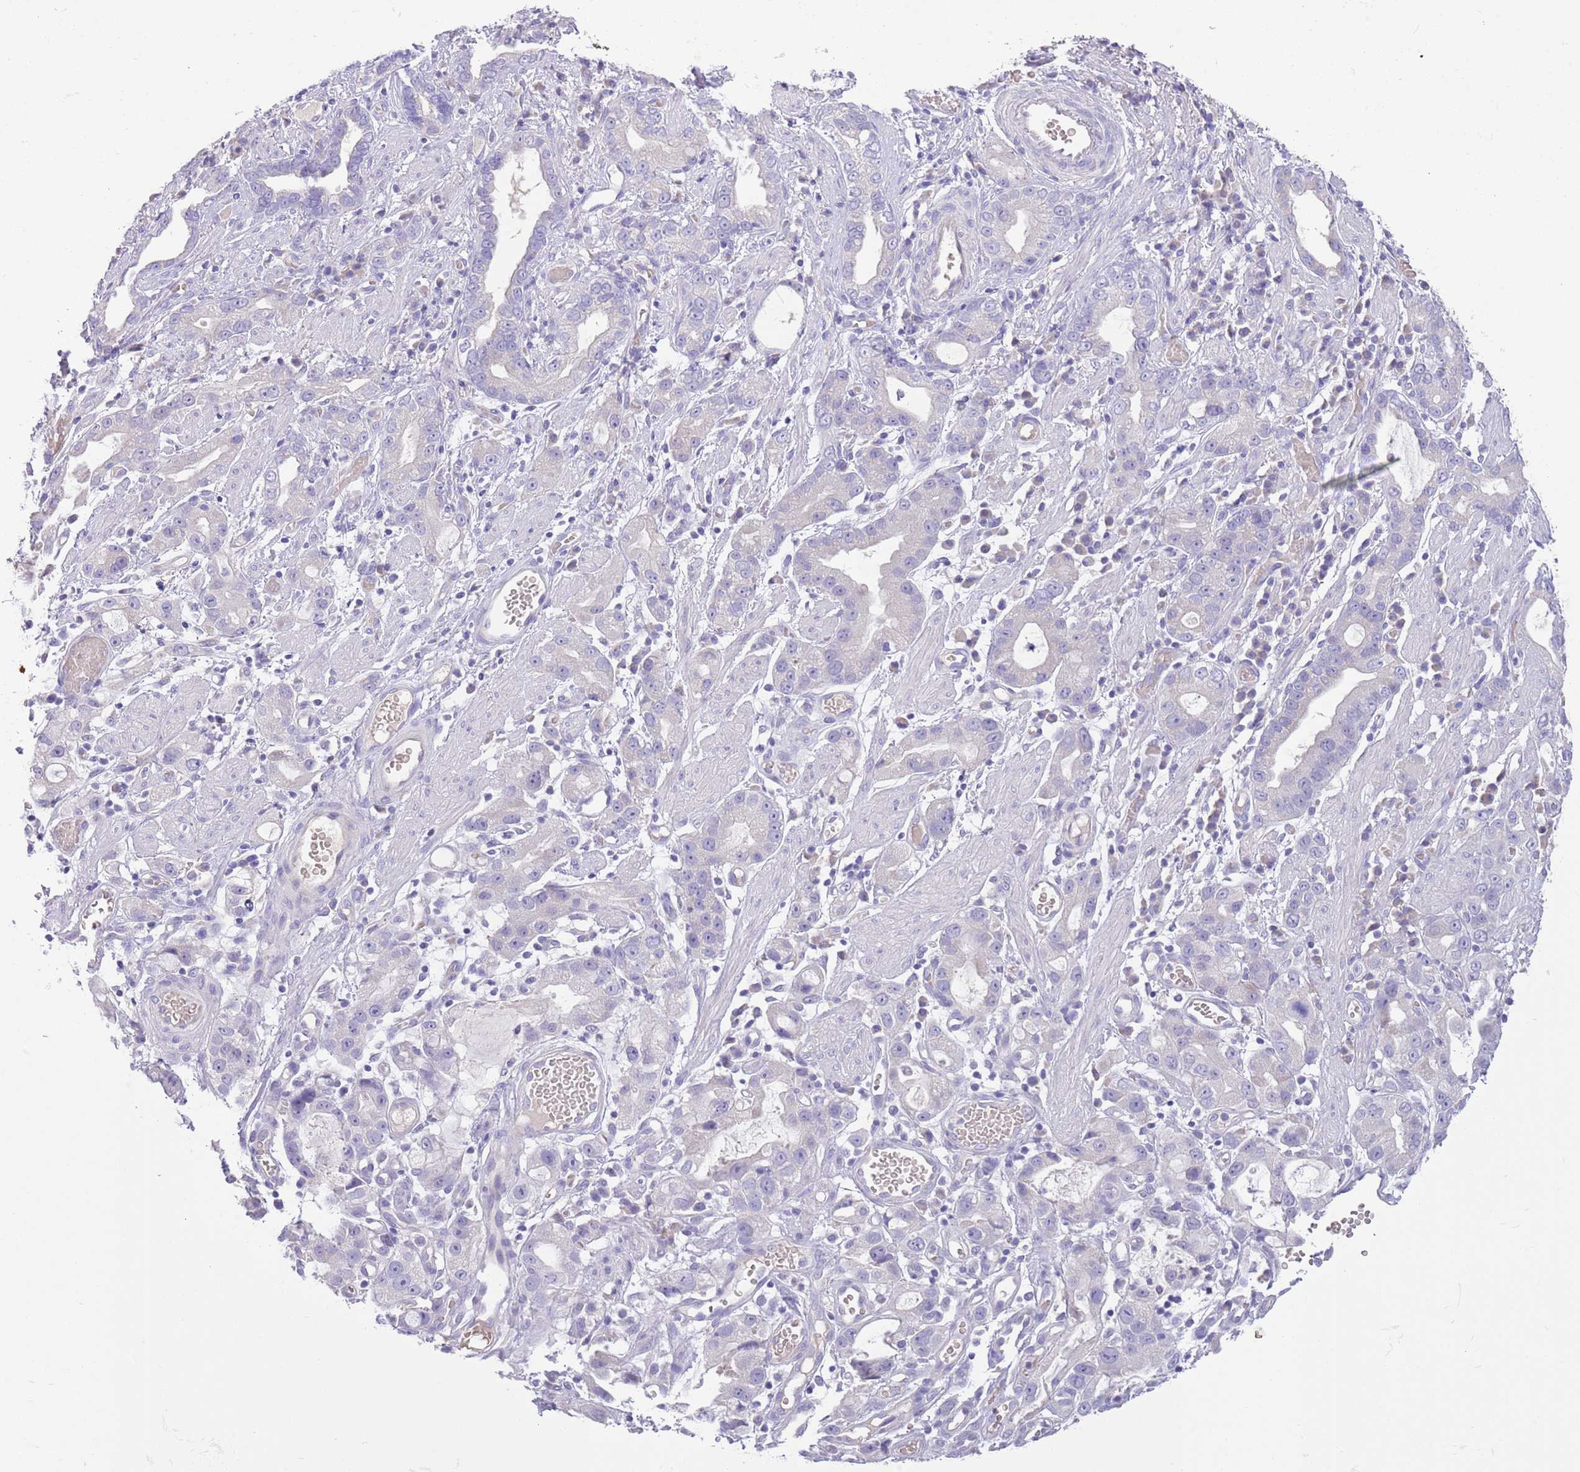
{"staining": {"intensity": "negative", "quantity": "none", "location": "none"}, "tissue": "stomach cancer", "cell_type": "Tumor cells", "image_type": "cancer", "snomed": [{"axis": "morphology", "description": "Adenocarcinoma, NOS"}, {"axis": "topography", "description": "Stomach"}], "caption": "This is a image of IHC staining of stomach cancer, which shows no staining in tumor cells.", "gene": "SFTPA1", "patient": {"sex": "male", "age": 55}}